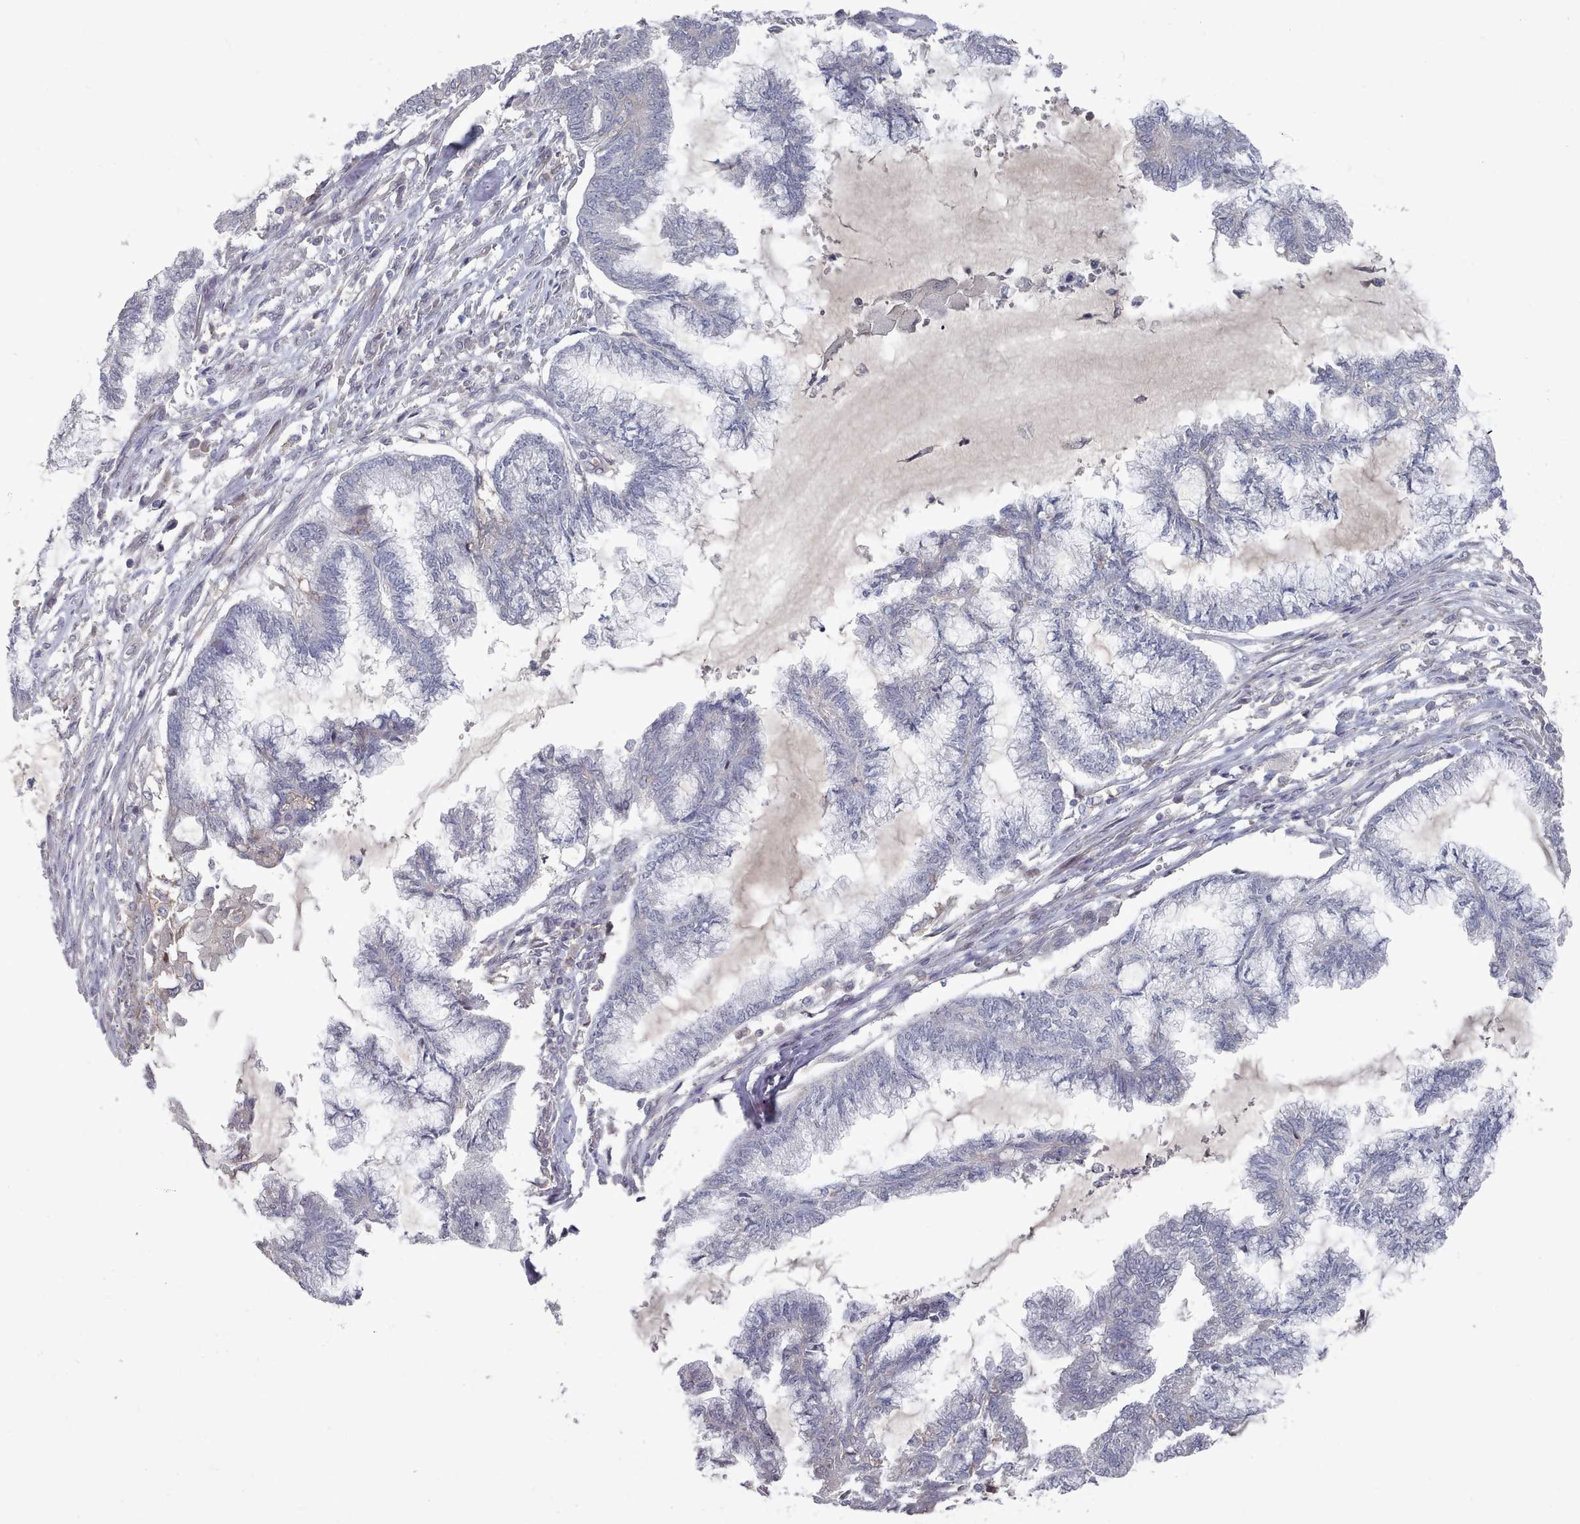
{"staining": {"intensity": "negative", "quantity": "none", "location": "none"}, "tissue": "endometrial cancer", "cell_type": "Tumor cells", "image_type": "cancer", "snomed": [{"axis": "morphology", "description": "Adenocarcinoma, NOS"}, {"axis": "topography", "description": "Endometrium"}], "caption": "There is no significant positivity in tumor cells of endometrial adenocarcinoma. (Stains: DAB IHC with hematoxylin counter stain, Microscopy: brightfield microscopy at high magnification).", "gene": "COL8A2", "patient": {"sex": "female", "age": 86}}